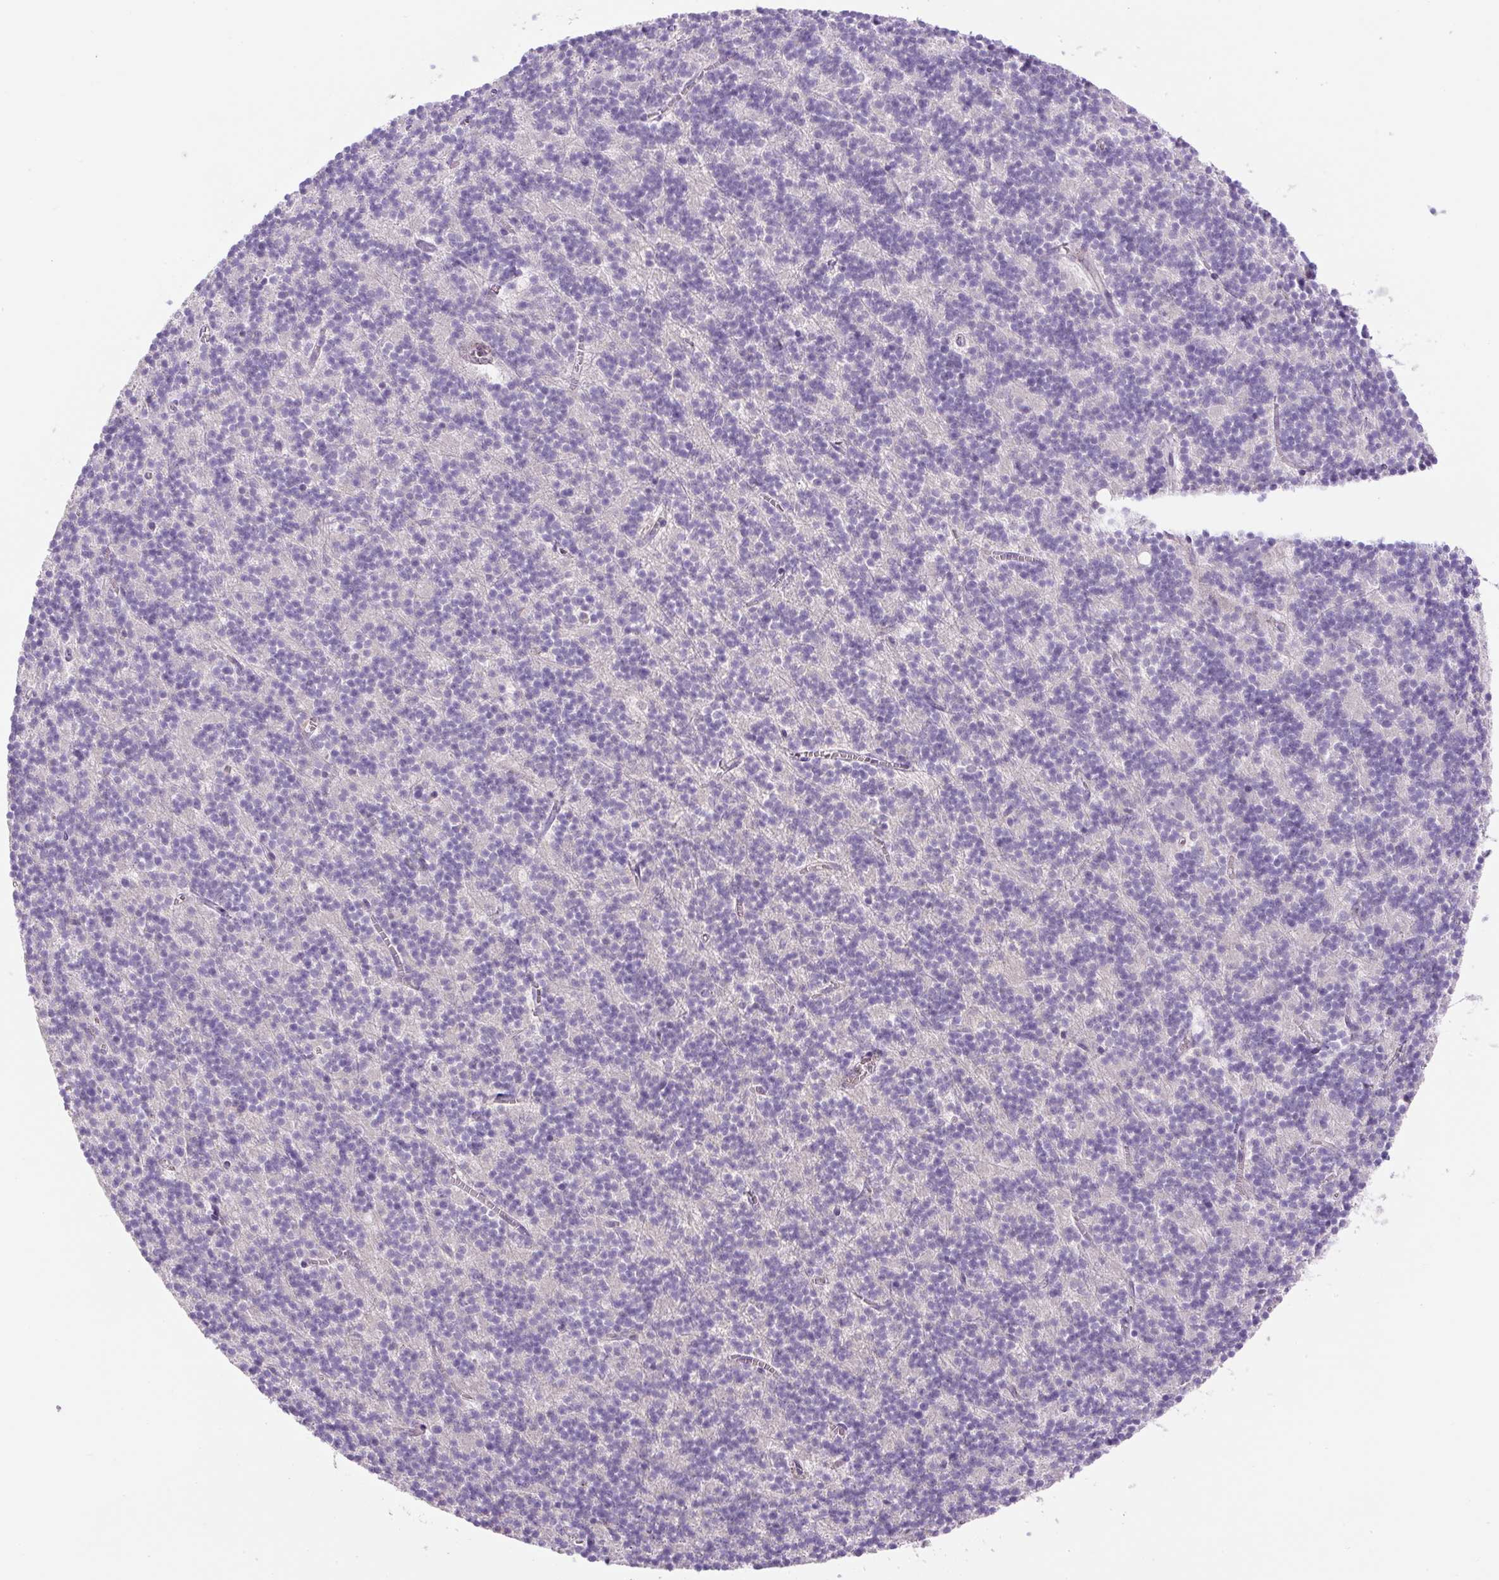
{"staining": {"intensity": "negative", "quantity": "none", "location": "none"}, "tissue": "cerebellum", "cell_type": "Cells in granular layer", "image_type": "normal", "snomed": [{"axis": "morphology", "description": "Normal tissue, NOS"}, {"axis": "topography", "description": "Cerebellum"}], "caption": "Micrograph shows no significant protein staining in cells in granular layer of unremarkable cerebellum.", "gene": "UBL3", "patient": {"sex": "male", "age": 54}}